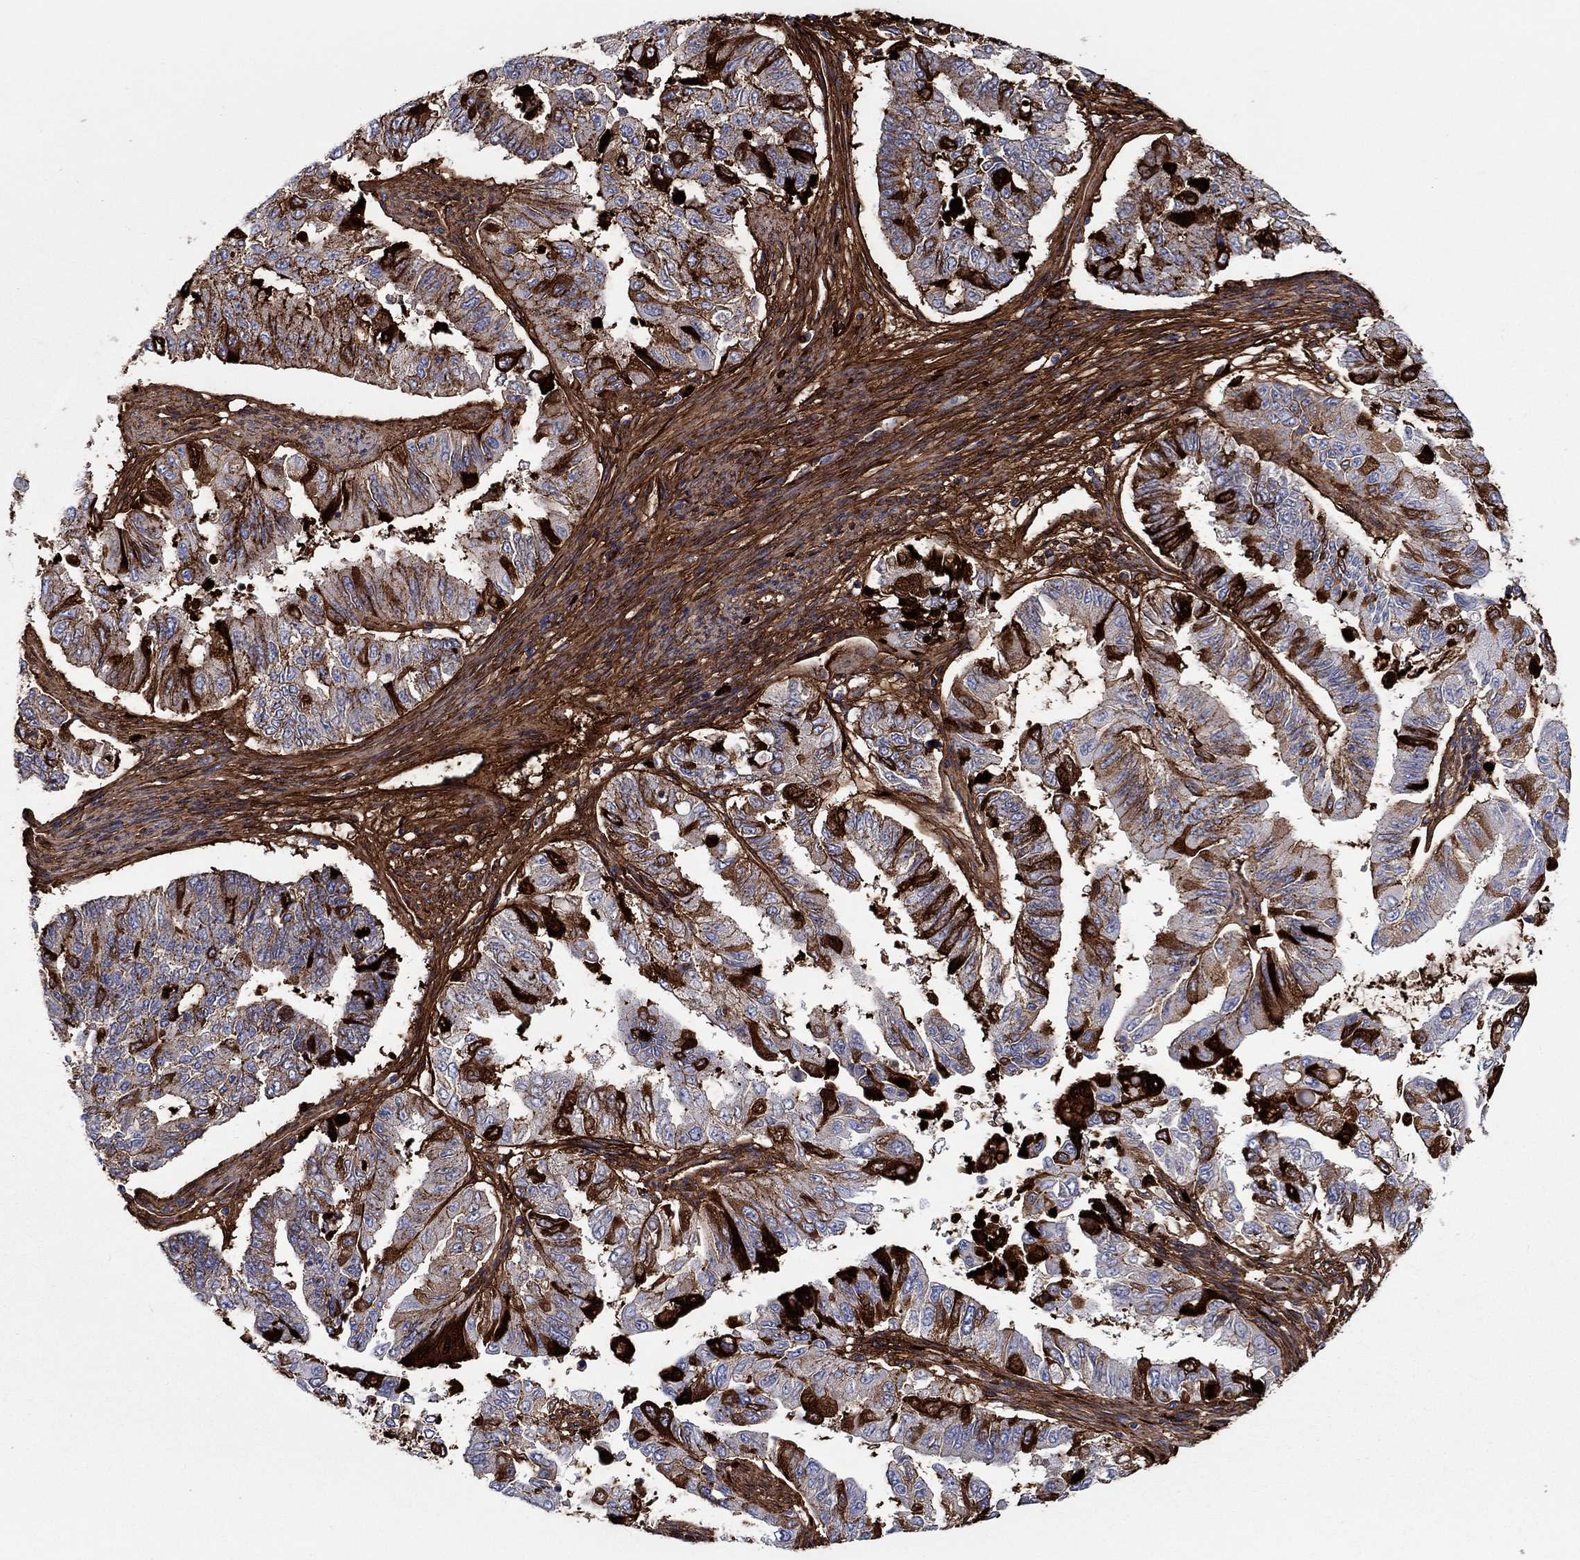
{"staining": {"intensity": "strong", "quantity": "25%-75%", "location": "cytoplasmic/membranous"}, "tissue": "endometrial cancer", "cell_type": "Tumor cells", "image_type": "cancer", "snomed": [{"axis": "morphology", "description": "Adenocarcinoma, NOS"}, {"axis": "topography", "description": "Uterus"}], "caption": "Immunohistochemistry (IHC) of endometrial cancer exhibits high levels of strong cytoplasmic/membranous staining in about 25%-75% of tumor cells. (DAB (3,3'-diaminobenzidine) IHC, brown staining for protein, blue staining for nuclei).", "gene": "TGFBI", "patient": {"sex": "female", "age": 59}}